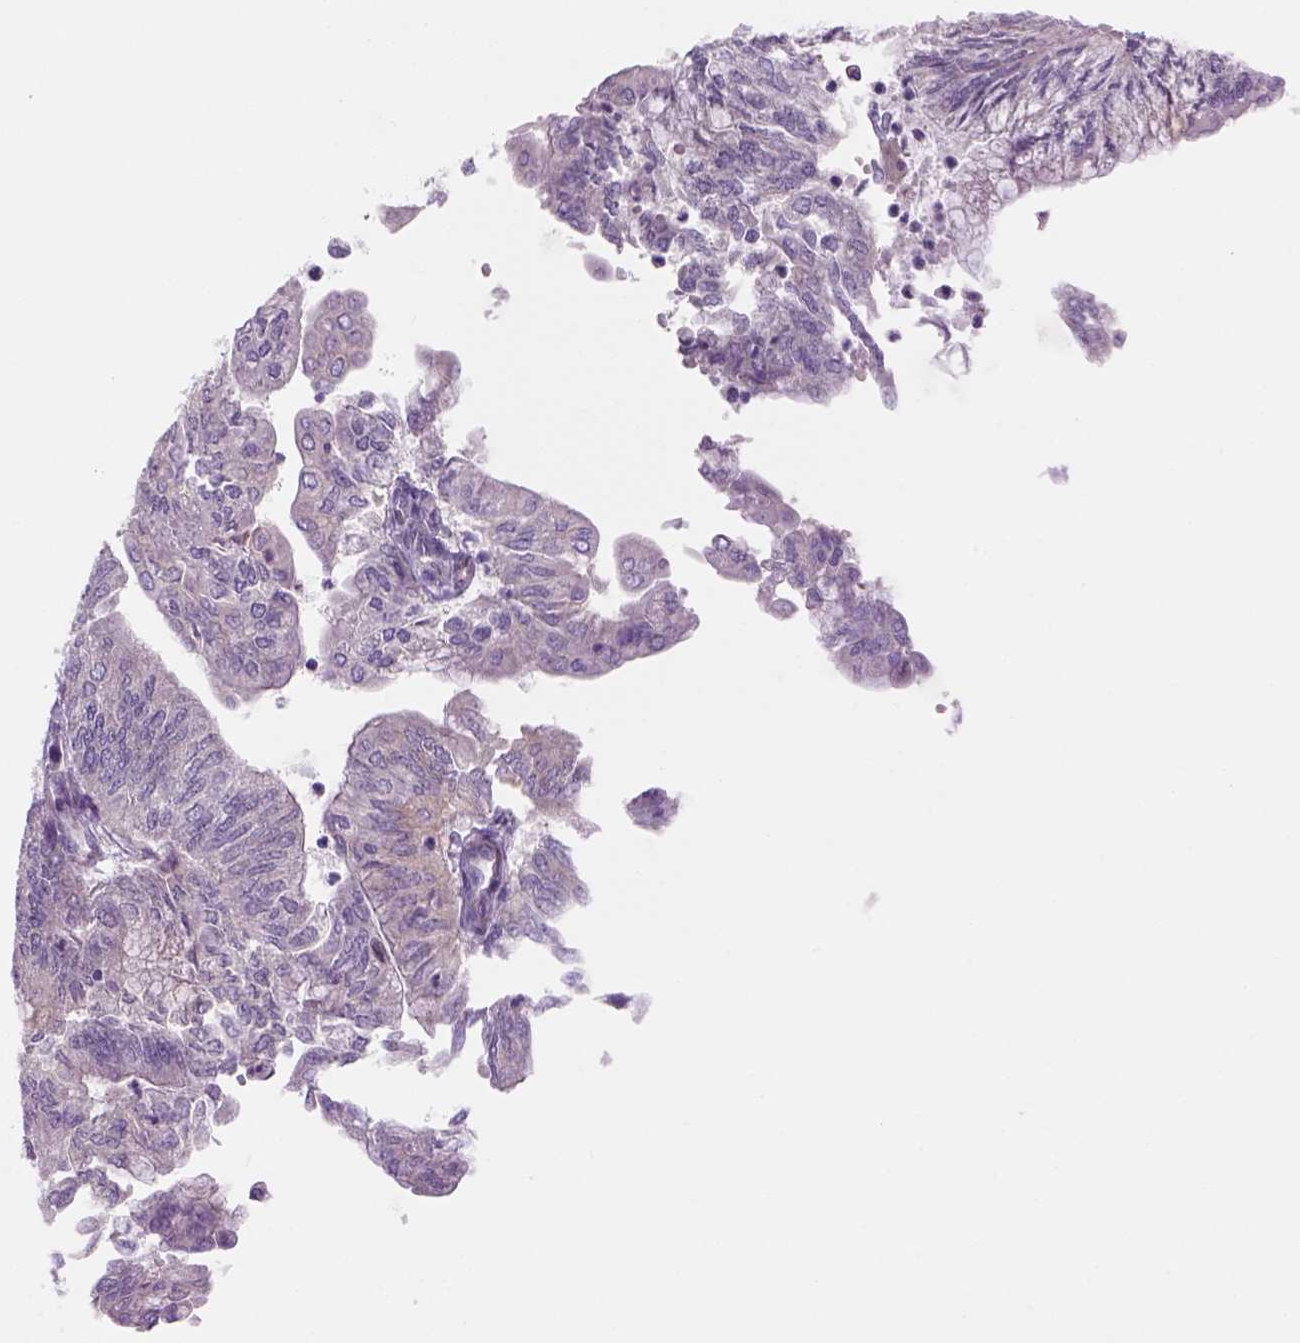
{"staining": {"intensity": "negative", "quantity": "none", "location": "none"}, "tissue": "endometrial cancer", "cell_type": "Tumor cells", "image_type": "cancer", "snomed": [{"axis": "morphology", "description": "Adenocarcinoma, NOS"}, {"axis": "topography", "description": "Endometrium"}], "caption": "Endometrial cancer (adenocarcinoma) stained for a protein using immunohistochemistry (IHC) reveals no staining tumor cells.", "gene": "VSTM5", "patient": {"sex": "female", "age": 59}}